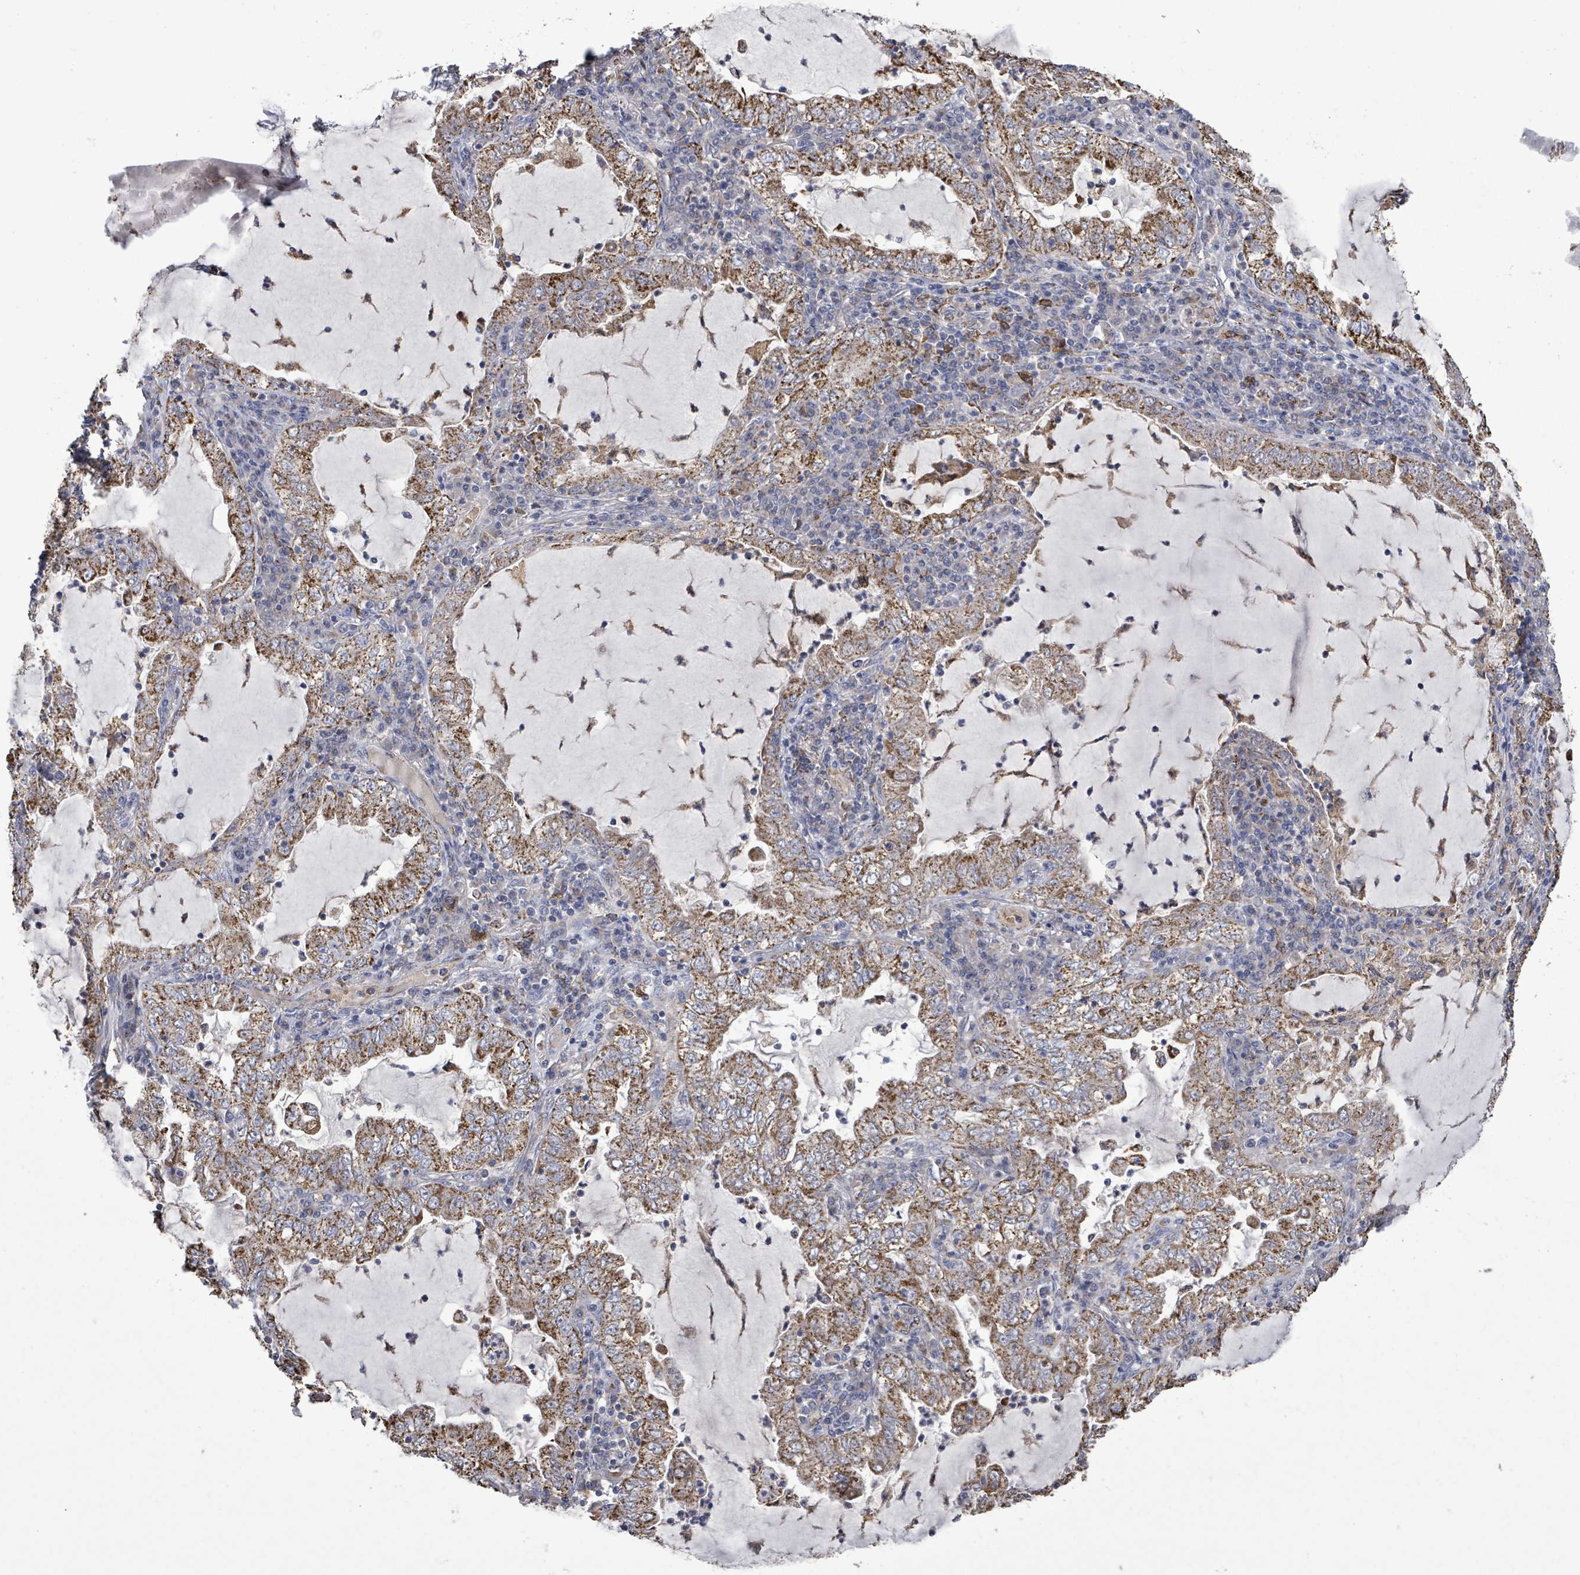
{"staining": {"intensity": "strong", "quantity": ">75%", "location": "cytoplasmic/membranous"}, "tissue": "lung cancer", "cell_type": "Tumor cells", "image_type": "cancer", "snomed": [{"axis": "morphology", "description": "Adenocarcinoma, NOS"}, {"axis": "topography", "description": "Lung"}], "caption": "DAB immunohistochemical staining of human lung cancer shows strong cytoplasmic/membranous protein expression in approximately >75% of tumor cells. The protein is shown in brown color, while the nuclei are stained blue.", "gene": "MTMR12", "patient": {"sex": "female", "age": 73}}